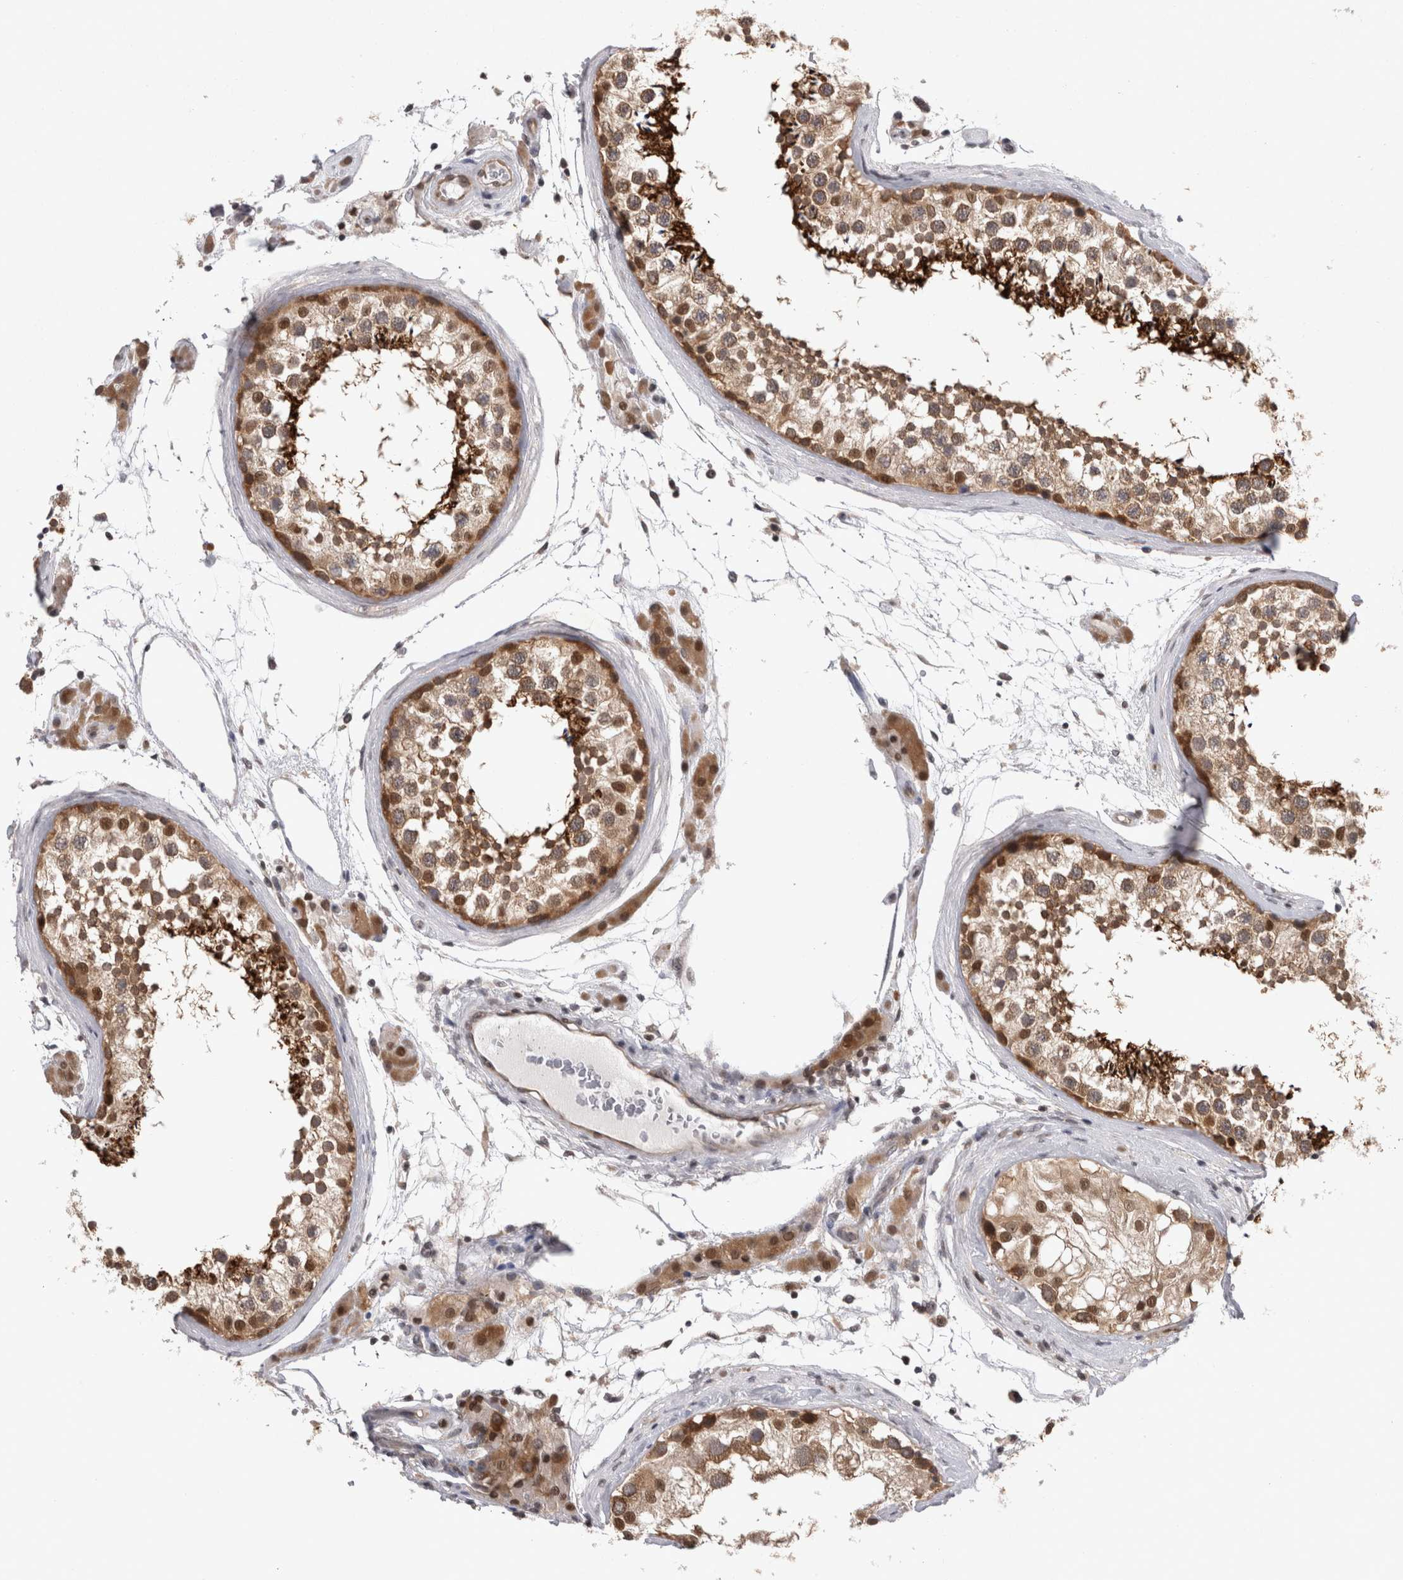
{"staining": {"intensity": "moderate", "quantity": ">75%", "location": "cytoplasmic/membranous,nuclear"}, "tissue": "testis", "cell_type": "Cells in seminiferous ducts", "image_type": "normal", "snomed": [{"axis": "morphology", "description": "Normal tissue, NOS"}, {"axis": "topography", "description": "Testis"}], "caption": "Immunohistochemical staining of benign testis reveals moderate cytoplasmic/membranous,nuclear protein positivity in about >75% of cells in seminiferous ducts. (DAB (3,3'-diaminobenzidine) IHC, brown staining for protein, blue staining for nuclei).", "gene": "PSMB2", "patient": {"sex": "male", "age": 46}}